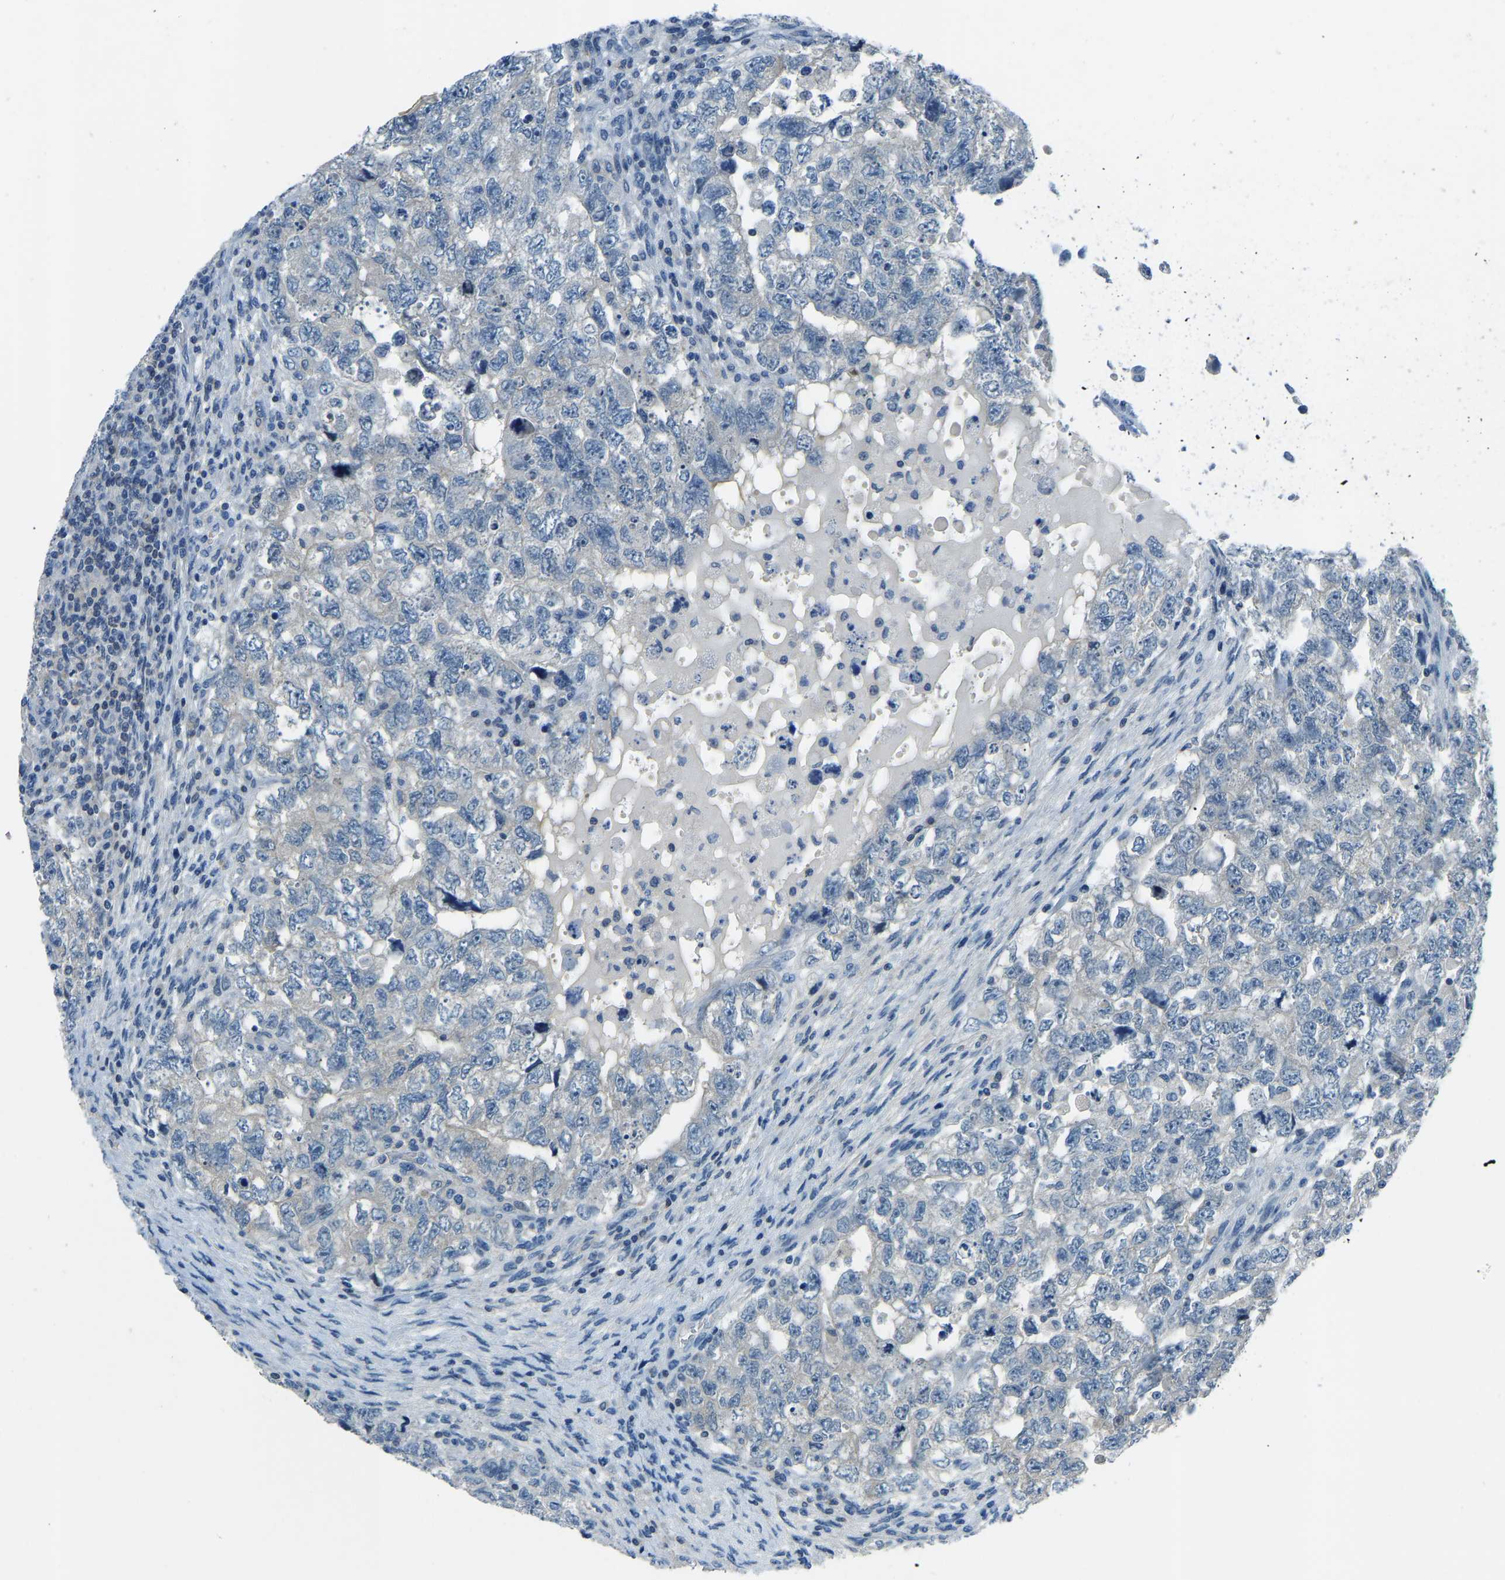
{"staining": {"intensity": "negative", "quantity": "none", "location": "none"}, "tissue": "testis cancer", "cell_type": "Tumor cells", "image_type": "cancer", "snomed": [{"axis": "morphology", "description": "Carcinoma, Embryonal, NOS"}, {"axis": "topography", "description": "Testis"}], "caption": "The image demonstrates no significant expression in tumor cells of embryonal carcinoma (testis).", "gene": "XIRP1", "patient": {"sex": "male", "age": 36}}